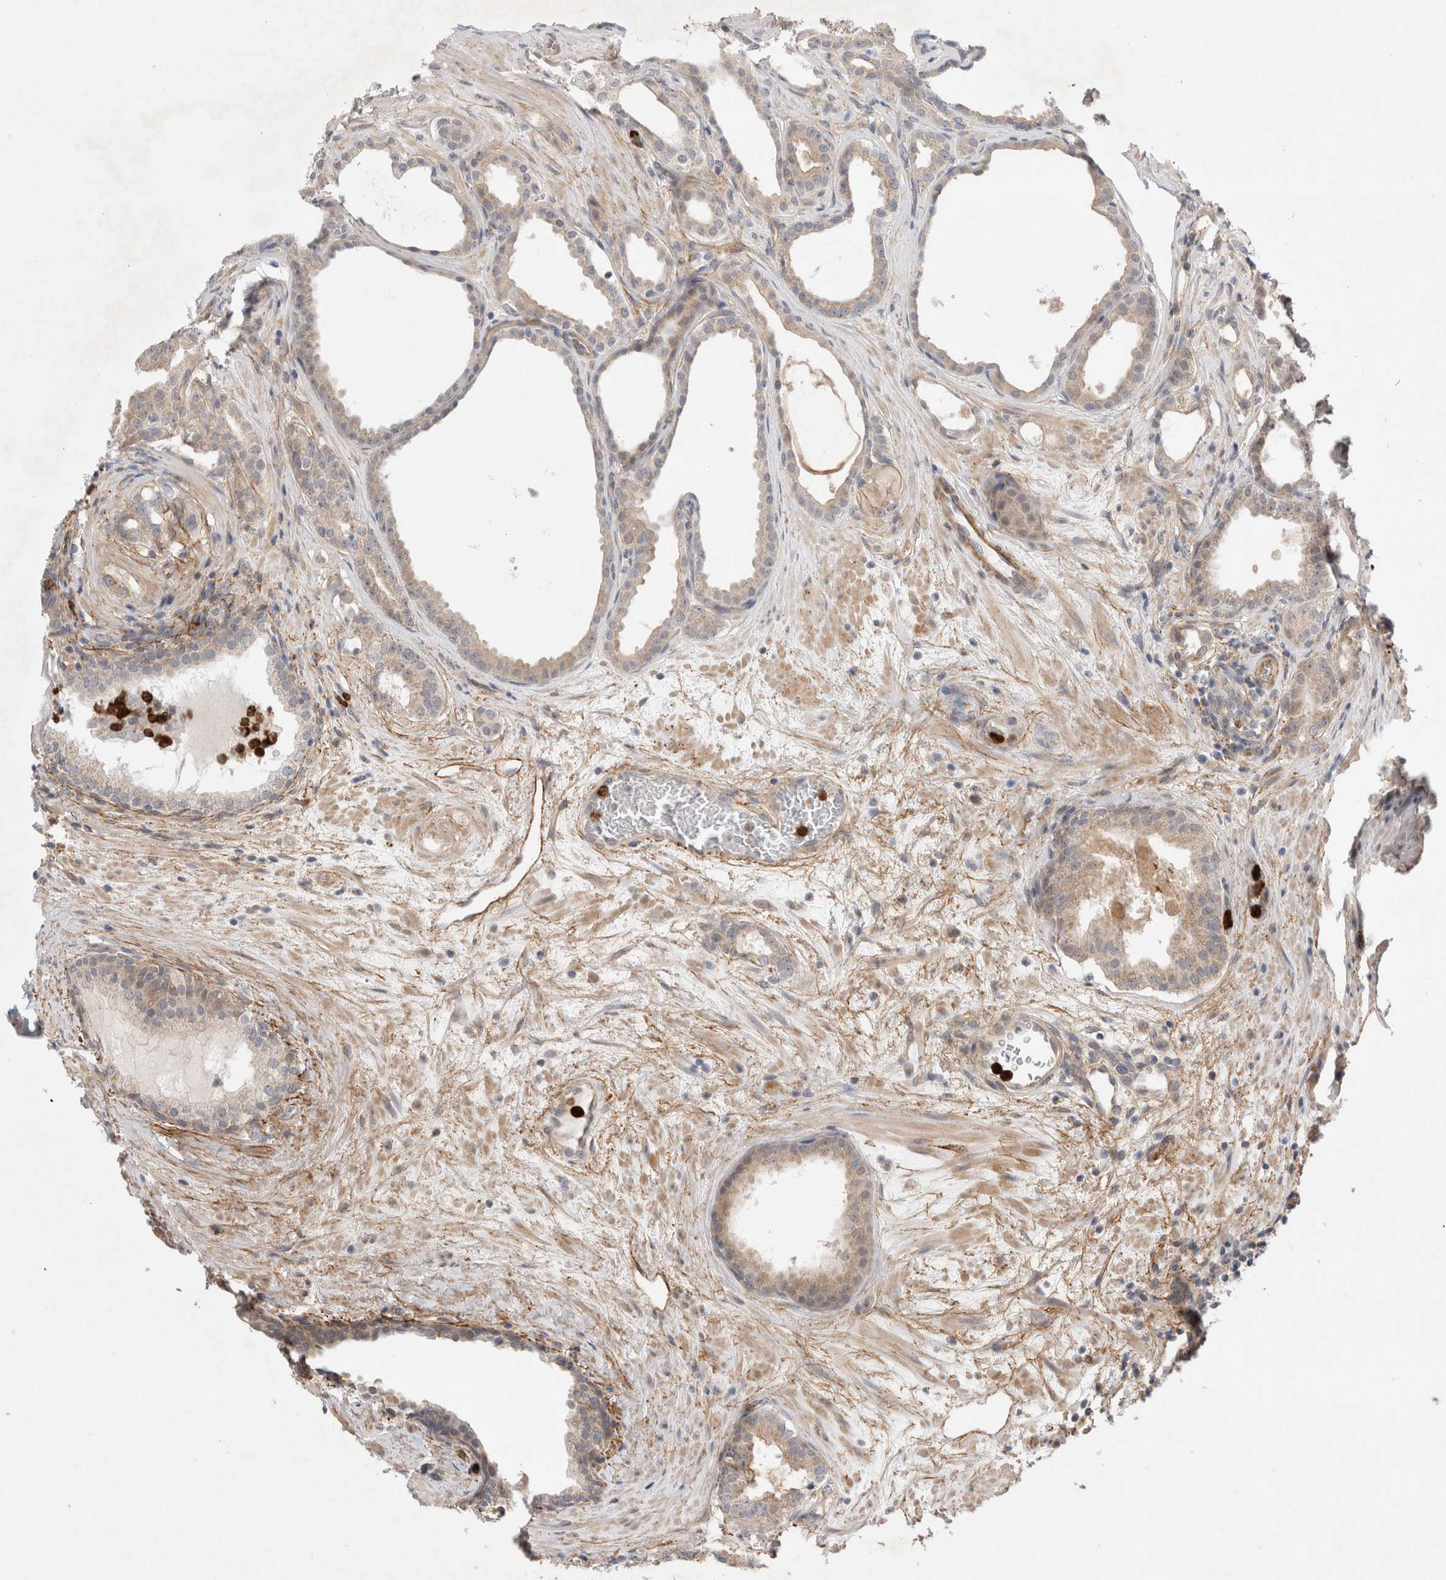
{"staining": {"intensity": "weak", "quantity": "<25%", "location": "cytoplasmic/membranous"}, "tissue": "prostate cancer", "cell_type": "Tumor cells", "image_type": "cancer", "snomed": [{"axis": "morphology", "description": "Adenocarcinoma, High grade"}, {"axis": "topography", "description": "Prostate"}], "caption": "Immunohistochemical staining of human prostate cancer shows no significant positivity in tumor cells.", "gene": "GSDMB", "patient": {"sex": "male", "age": 60}}